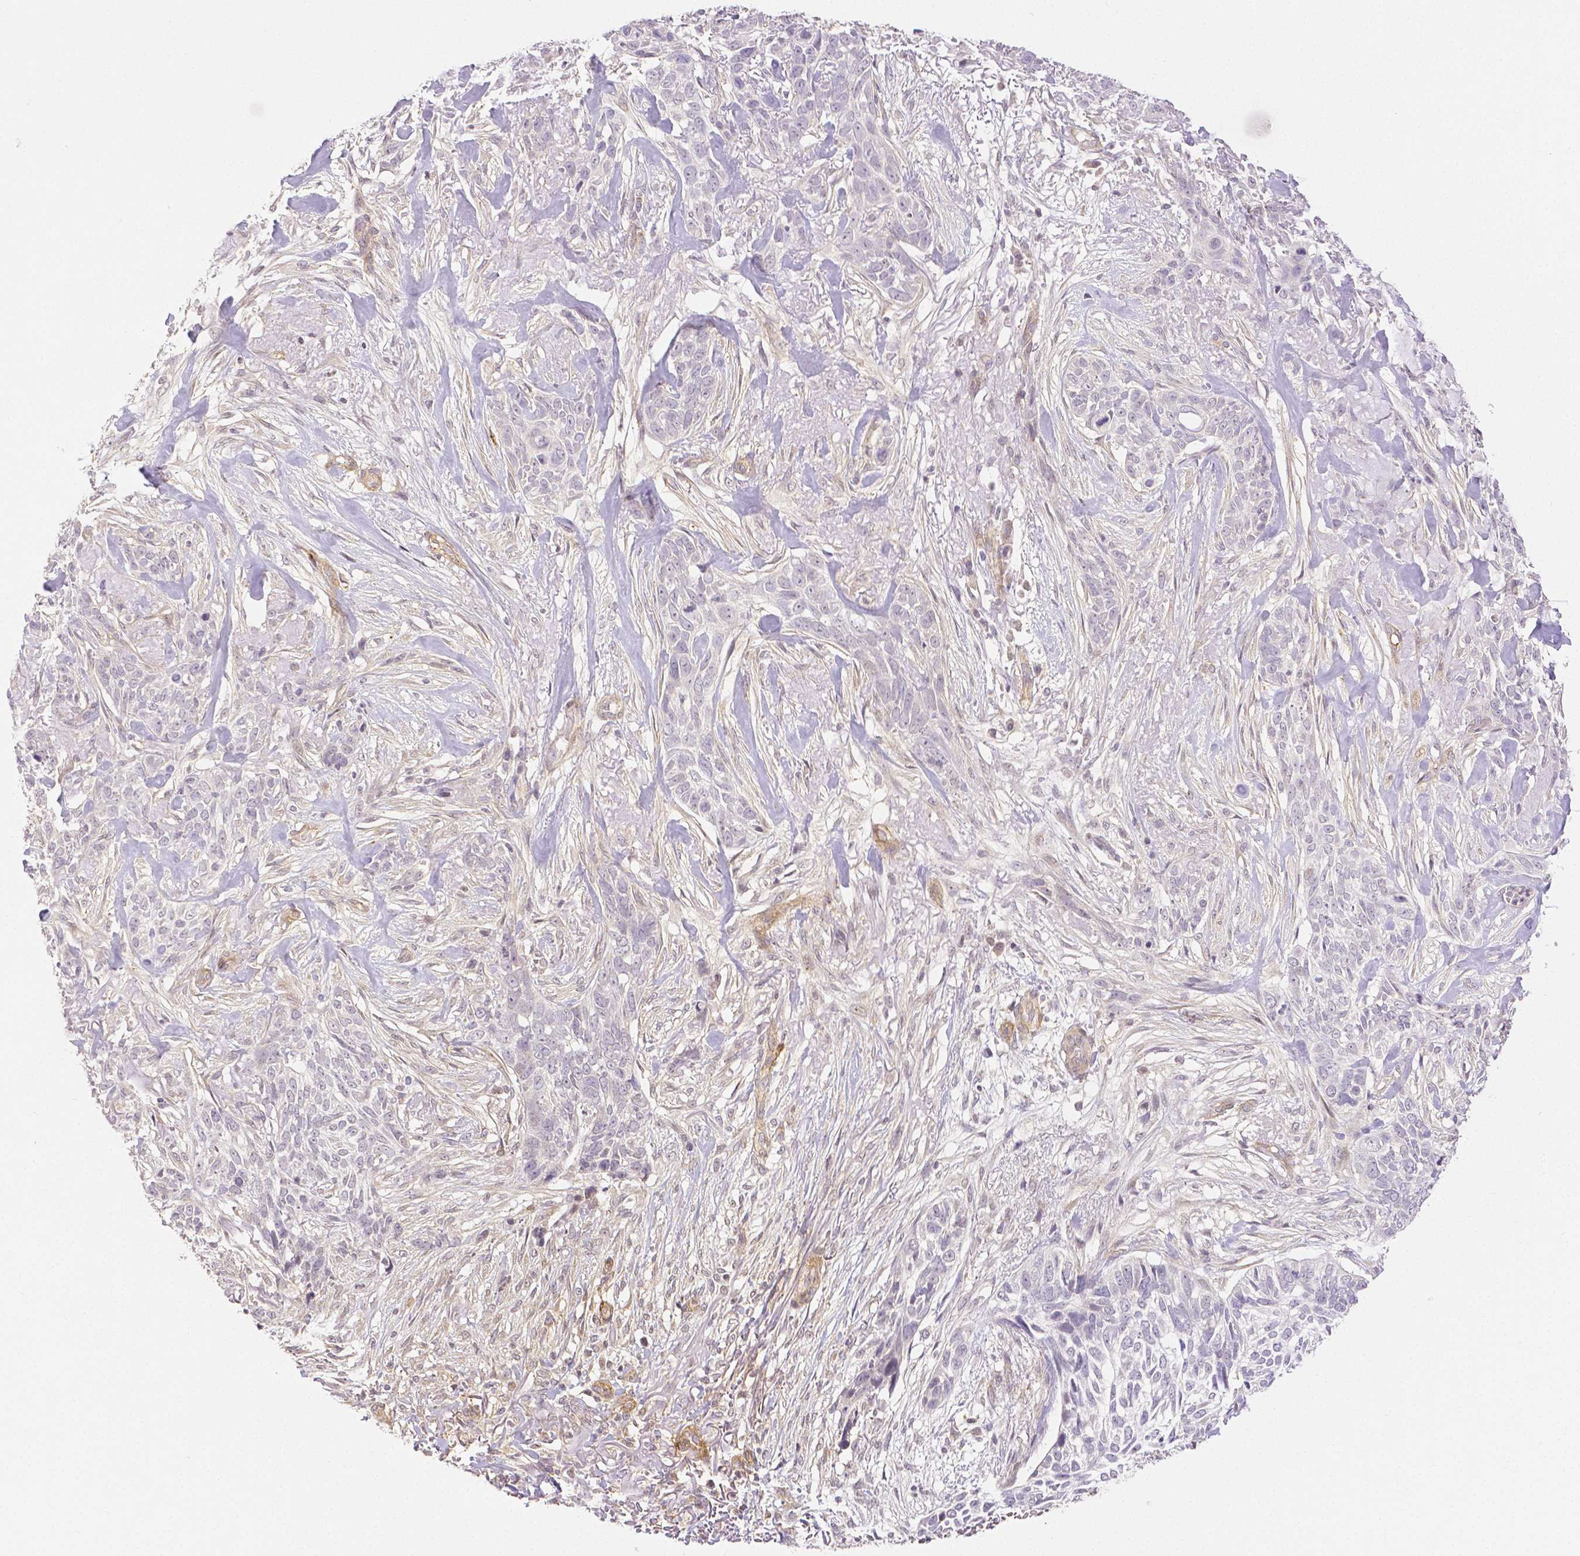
{"staining": {"intensity": "negative", "quantity": "none", "location": "none"}, "tissue": "skin cancer", "cell_type": "Tumor cells", "image_type": "cancer", "snomed": [{"axis": "morphology", "description": "Basal cell carcinoma"}, {"axis": "topography", "description": "Skin"}], "caption": "This is an IHC photomicrograph of basal cell carcinoma (skin). There is no expression in tumor cells.", "gene": "THY1", "patient": {"sex": "male", "age": 74}}